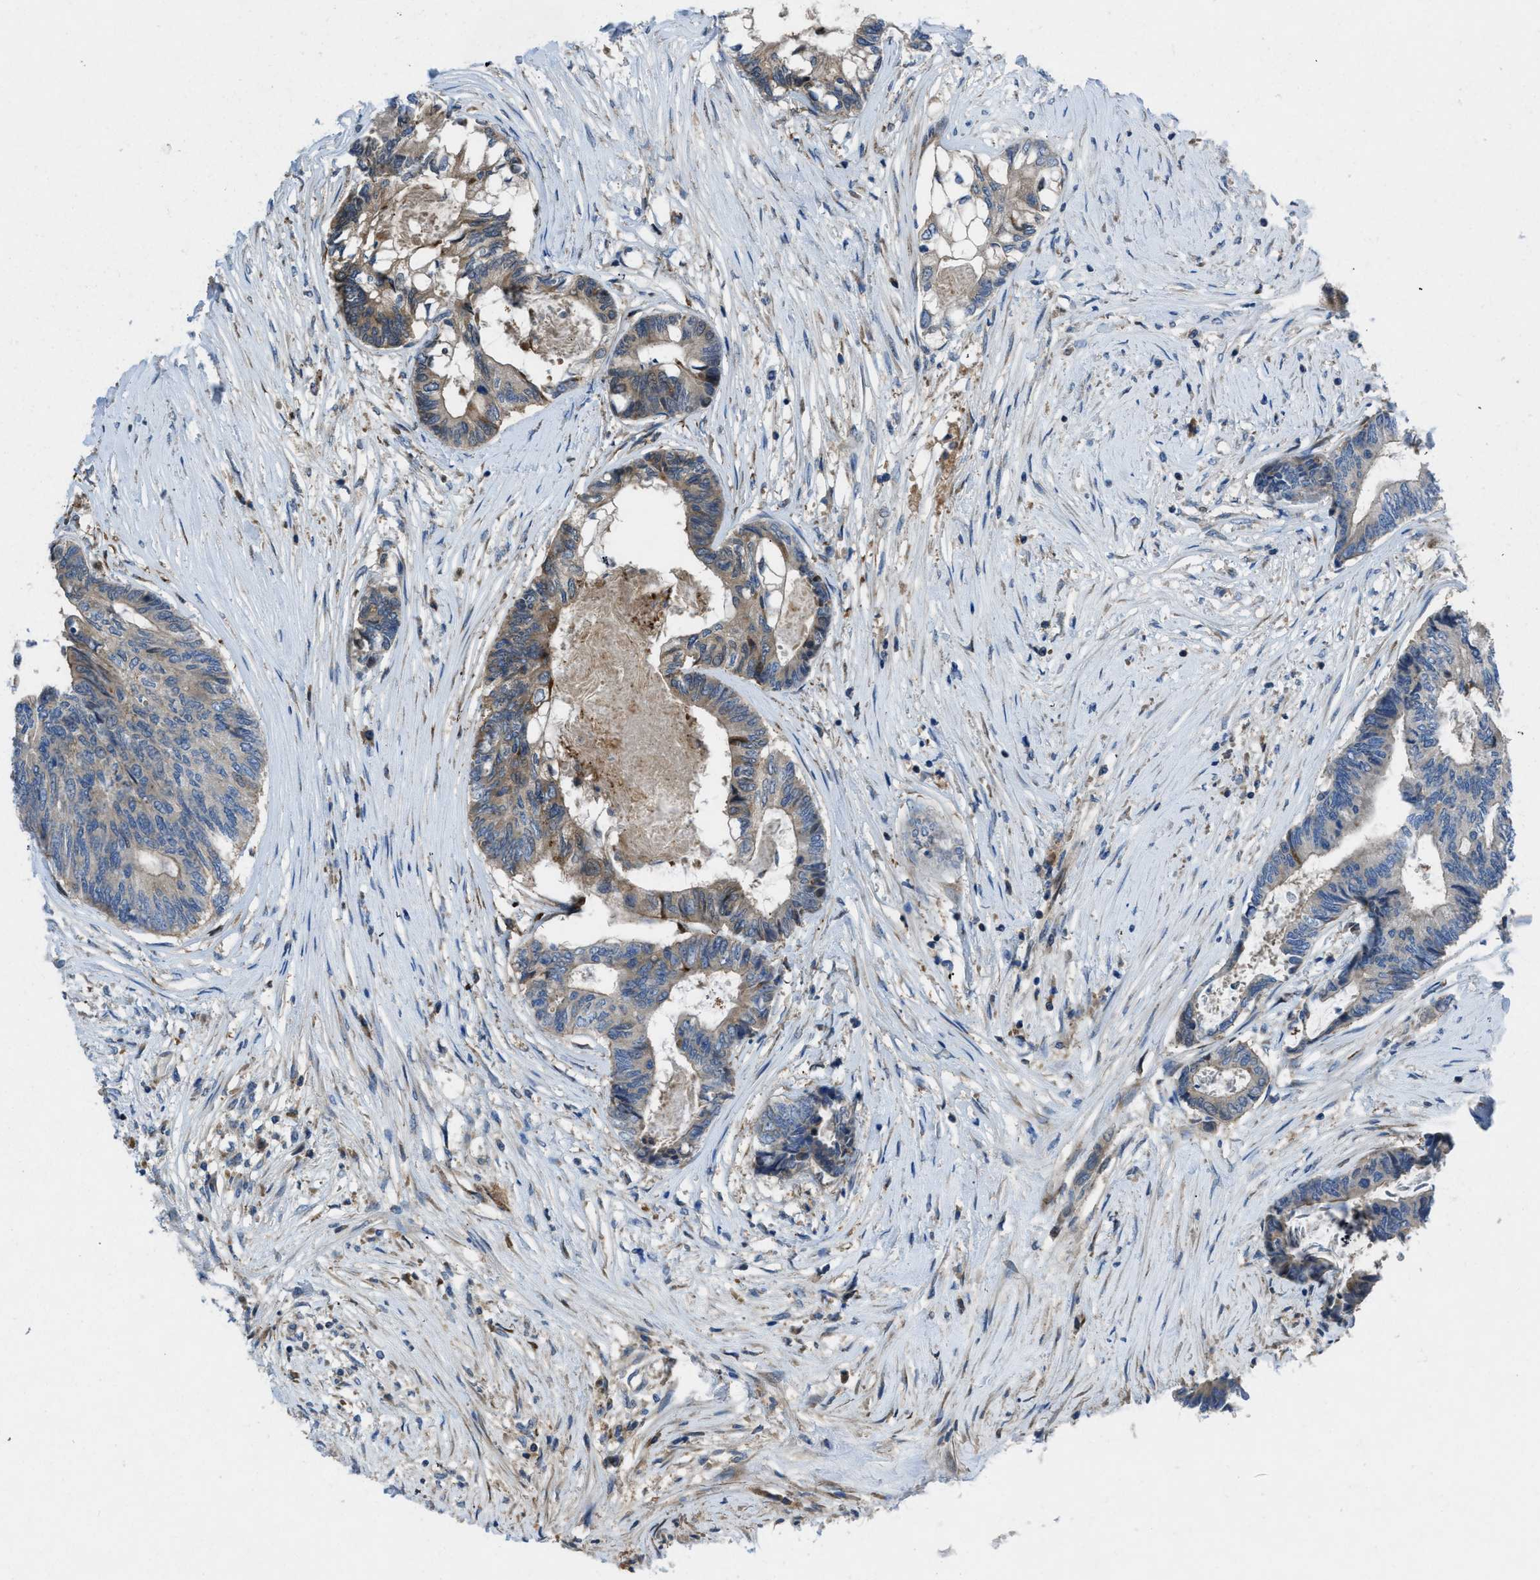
{"staining": {"intensity": "moderate", "quantity": "<25%", "location": "cytoplasmic/membranous"}, "tissue": "colorectal cancer", "cell_type": "Tumor cells", "image_type": "cancer", "snomed": [{"axis": "morphology", "description": "Adenocarcinoma, NOS"}, {"axis": "topography", "description": "Rectum"}], "caption": "Immunohistochemical staining of colorectal cancer shows low levels of moderate cytoplasmic/membranous staining in approximately <25% of tumor cells.", "gene": "MAP3K20", "patient": {"sex": "male", "age": 63}}